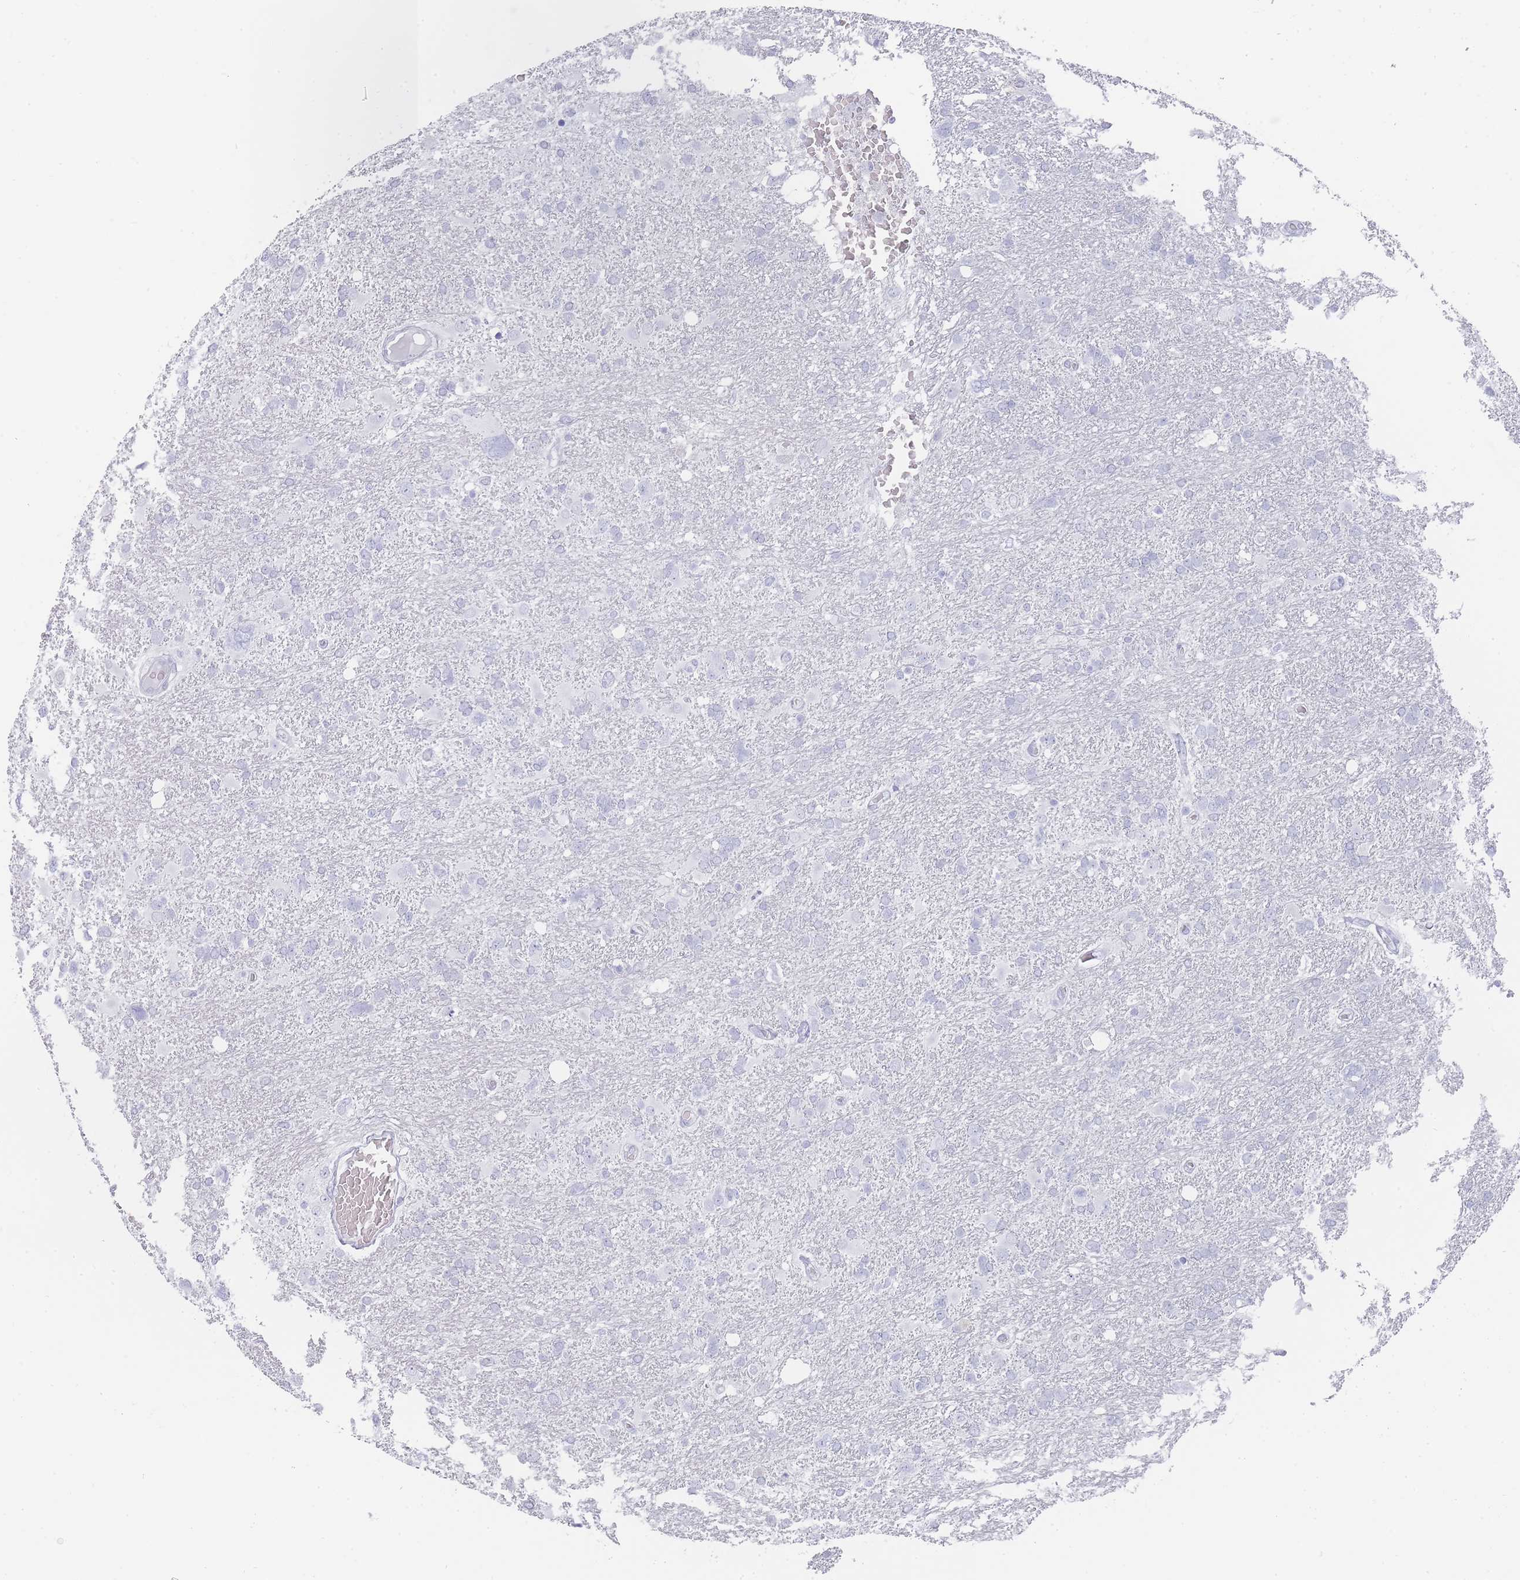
{"staining": {"intensity": "negative", "quantity": "none", "location": "none"}, "tissue": "glioma", "cell_type": "Tumor cells", "image_type": "cancer", "snomed": [{"axis": "morphology", "description": "Glioma, malignant, High grade"}, {"axis": "topography", "description": "Brain"}], "caption": "Protein analysis of glioma shows no significant positivity in tumor cells. (IHC, brightfield microscopy, high magnification).", "gene": "RAB2B", "patient": {"sex": "male", "age": 61}}